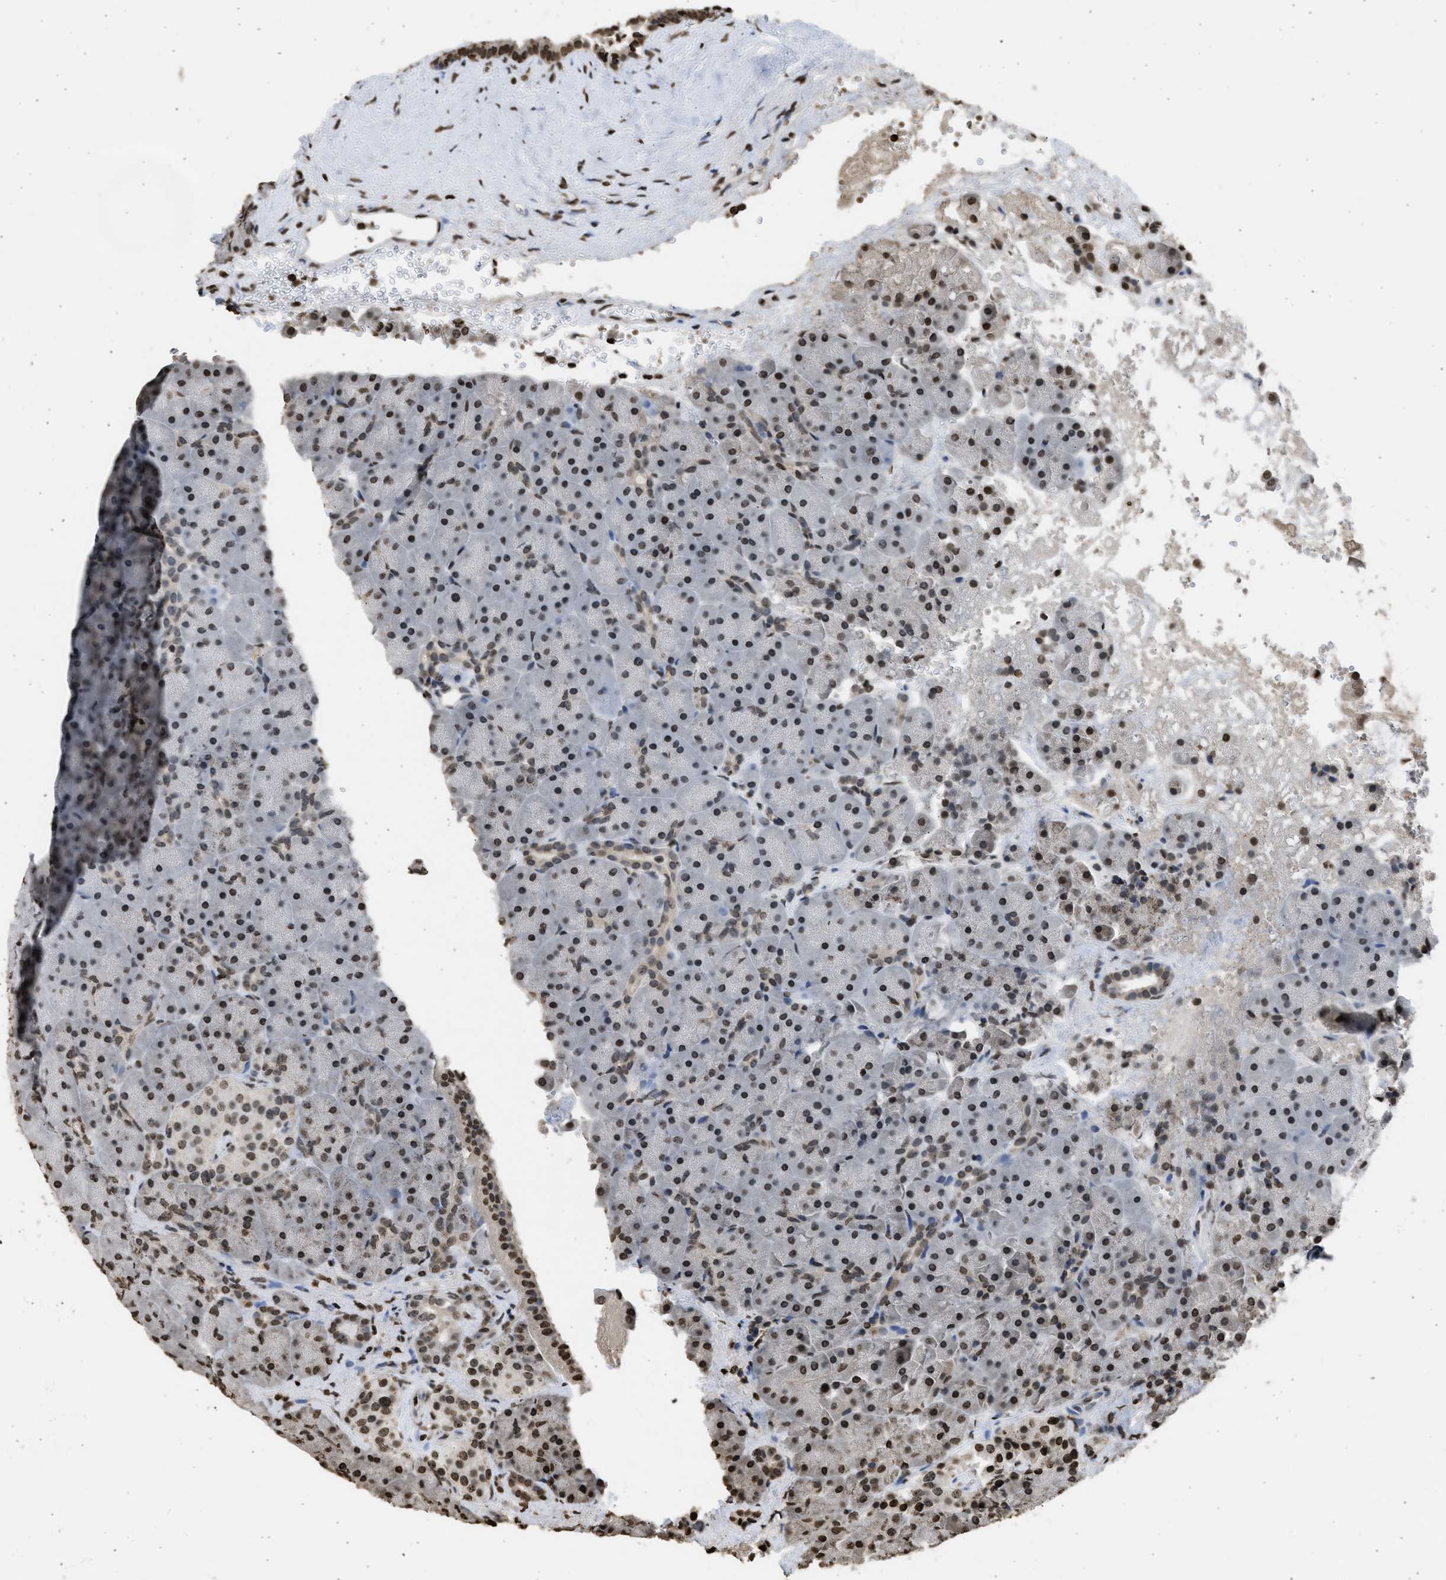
{"staining": {"intensity": "strong", "quantity": ">75%", "location": "nuclear"}, "tissue": "pancreas", "cell_type": "Exocrine glandular cells", "image_type": "normal", "snomed": [{"axis": "morphology", "description": "Normal tissue, NOS"}, {"axis": "topography", "description": "Pancreas"}], "caption": "Immunohistochemical staining of benign pancreas demonstrates strong nuclear protein staining in approximately >75% of exocrine glandular cells. Nuclei are stained in blue.", "gene": "RRAGC", "patient": {"sex": "male", "age": 66}}